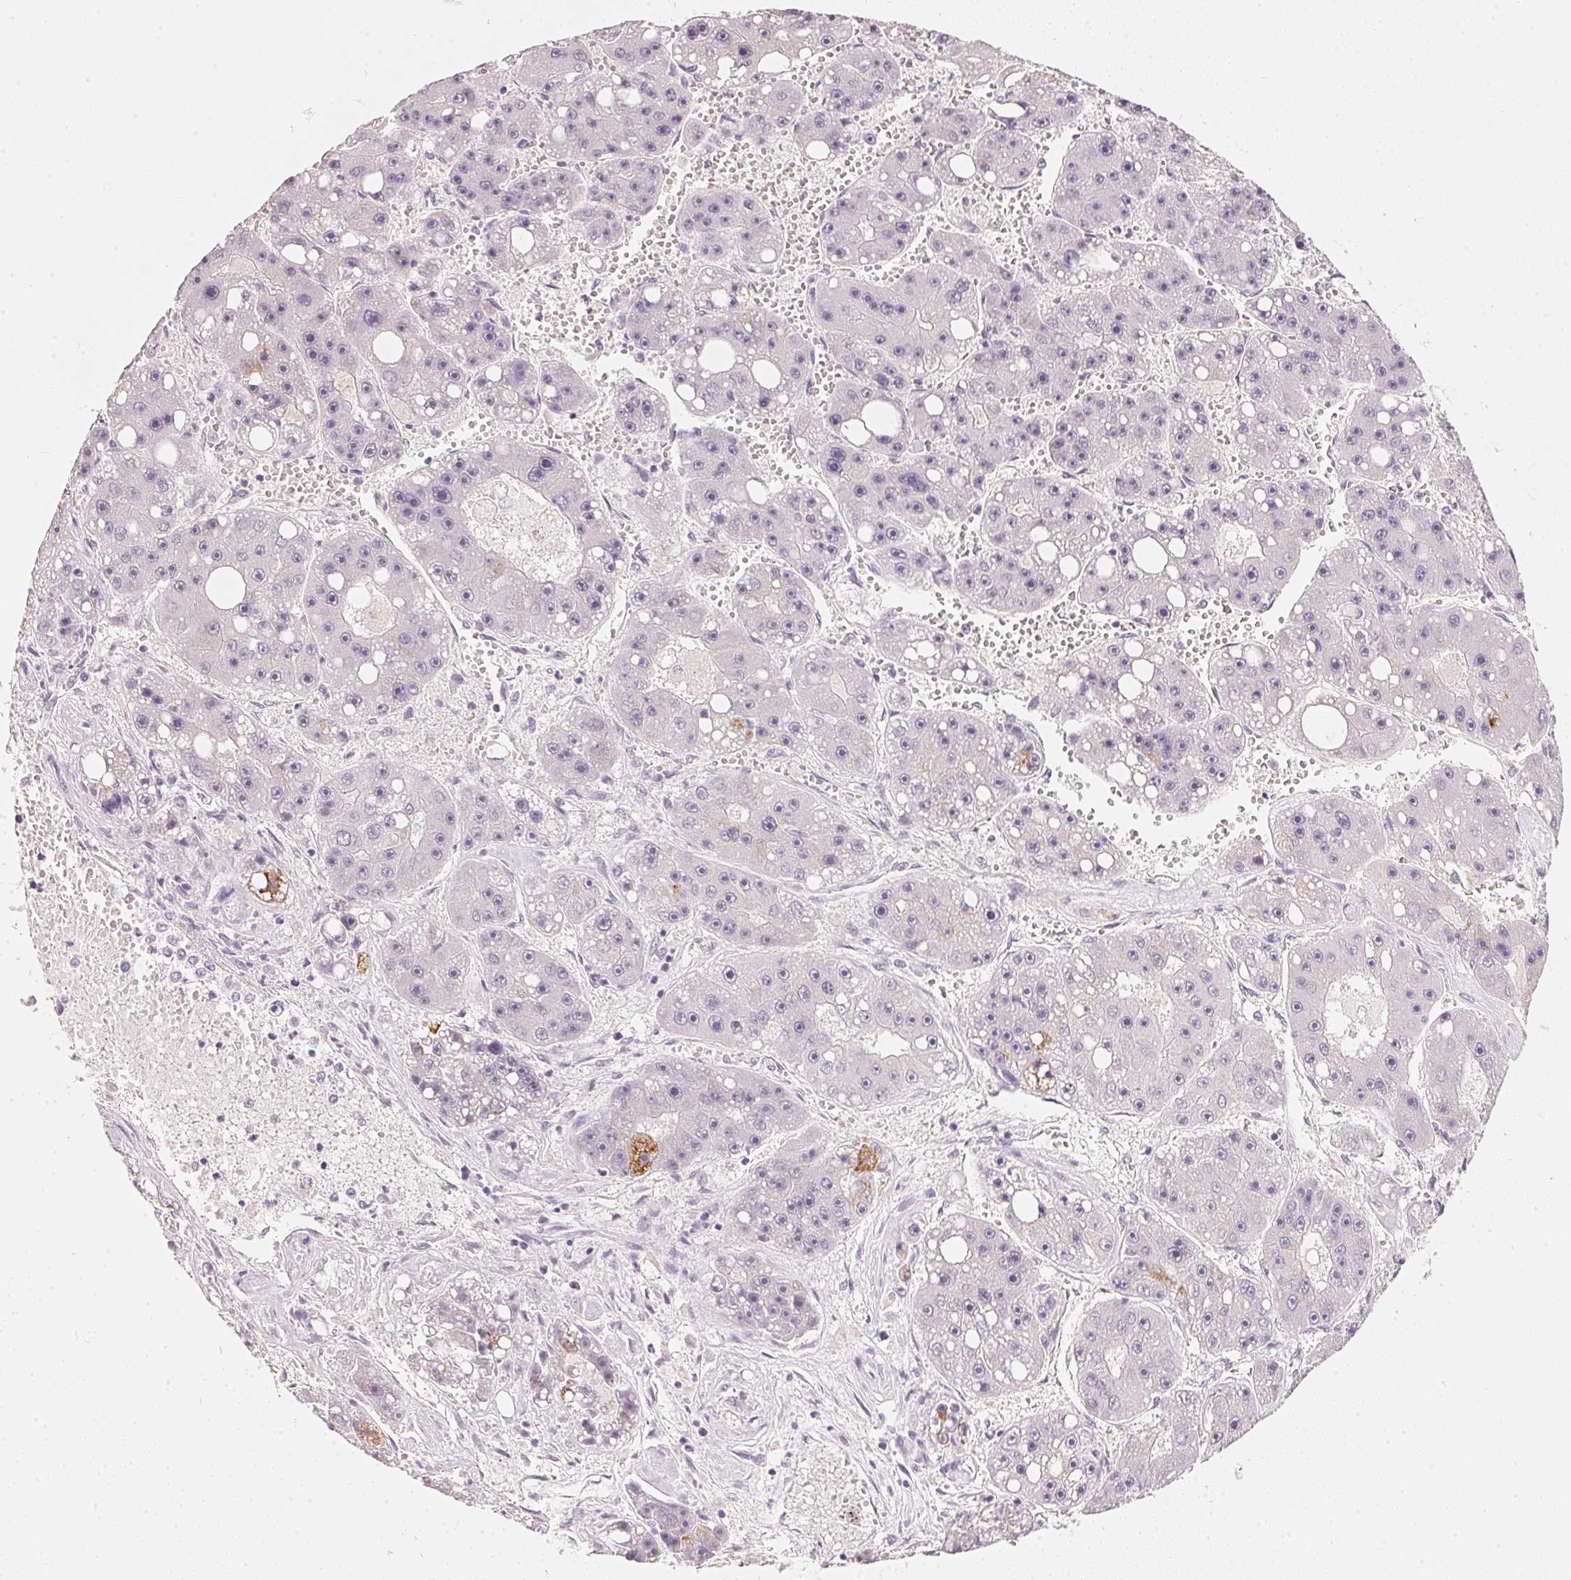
{"staining": {"intensity": "negative", "quantity": "none", "location": "none"}, "tissue": "liver cancer", "cell_type": "Tumor cells", "image_type": "cancer", "snomed": [{"axis": "morphology", "description": "Carcinoma, Hepatocellular, NOS"}, {"axis": "topography", "description": "Liver"}], "caption": "A photomicrograph of human hepatocellular carcinoma (liver) is negative for staining in tumor cells. Nuclei are stained in blue.", "gene": "IGFBP1", "patient": {"sex": "female", "age": 61}}